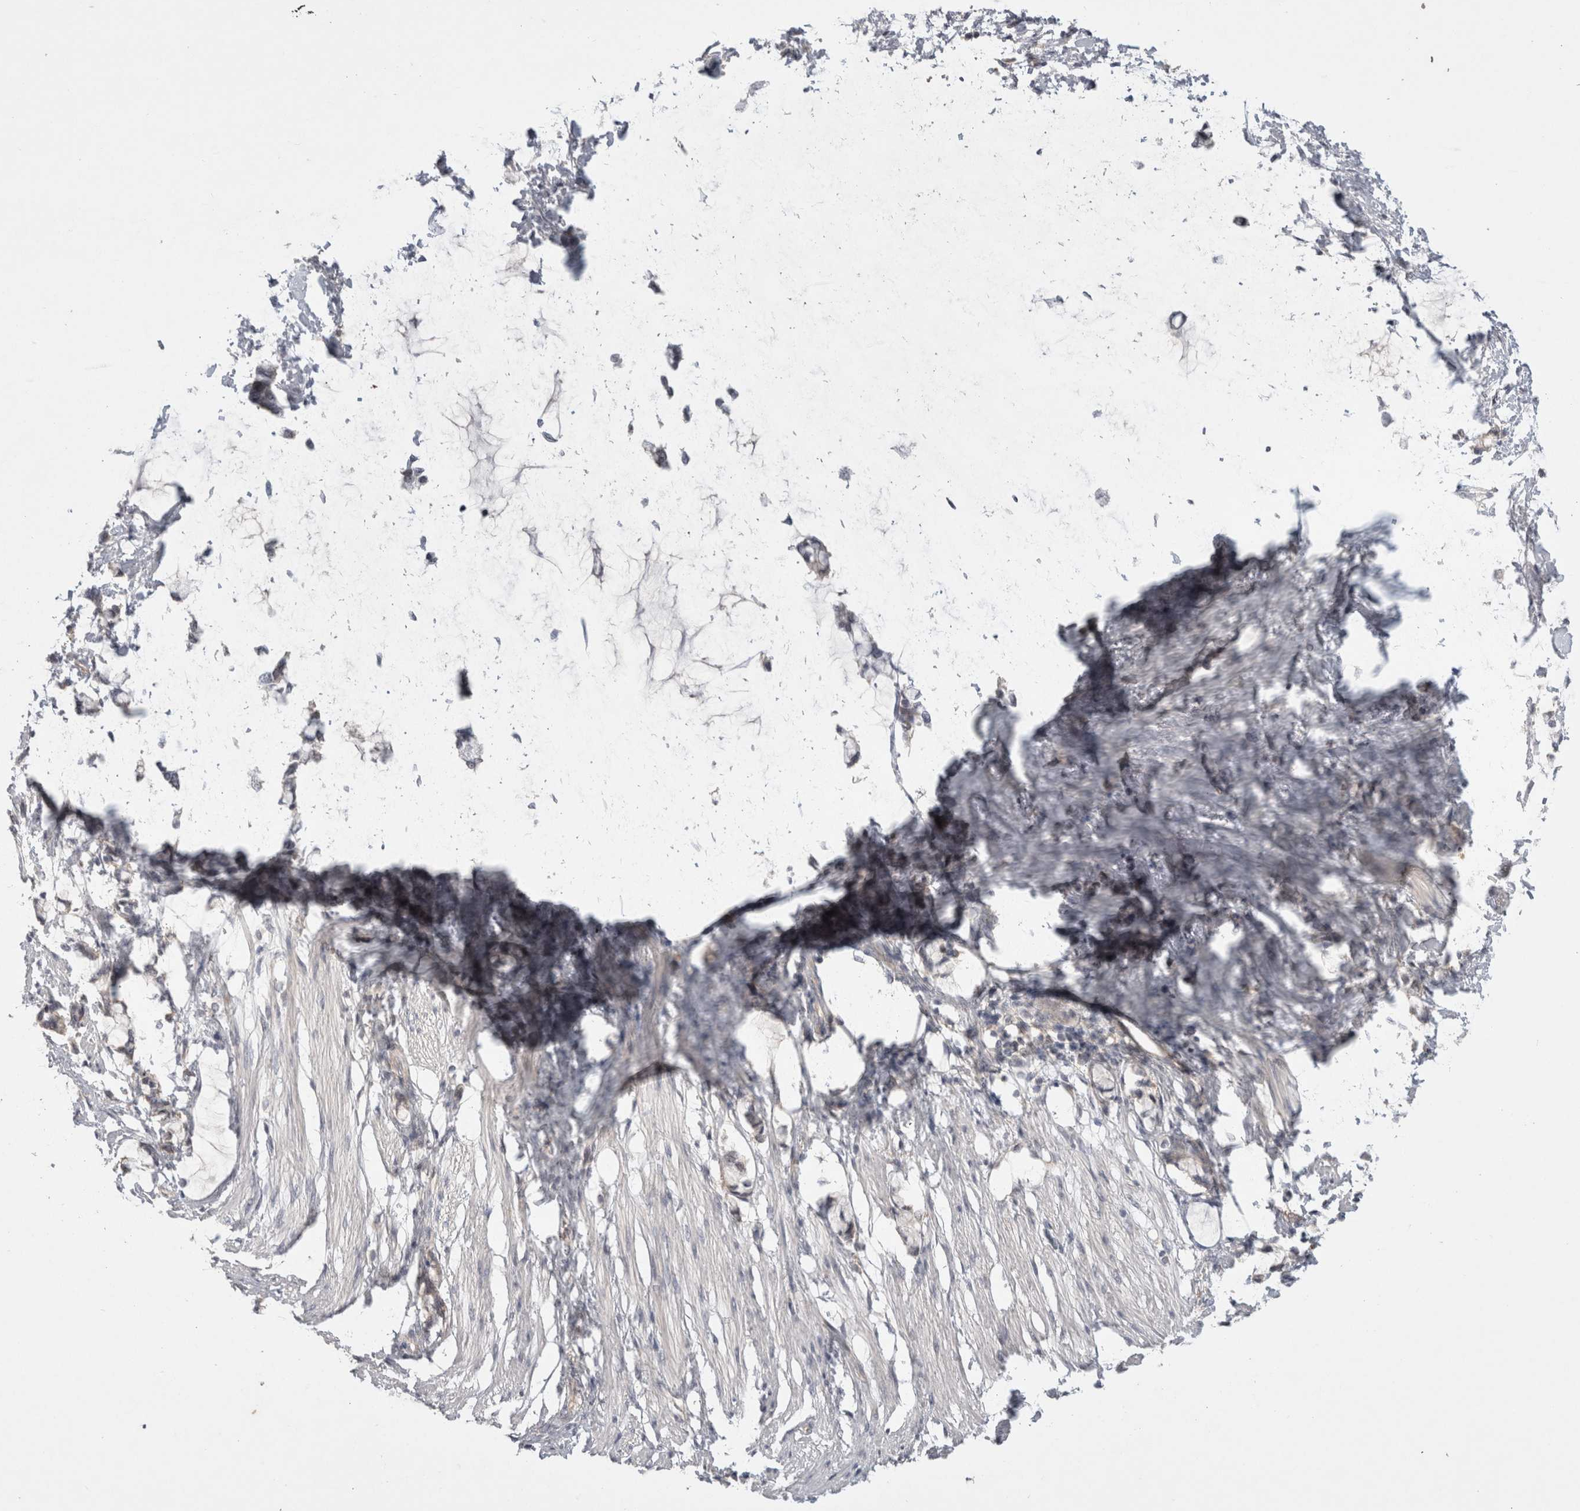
{"staining": {"intensity": "negative", "quantity": "none", "location": "none"}, "tissue": "smooth muscle", "cell_type": "Smooth muscle cells", "image_type": "normal", "snomed": [{"axis": "morphology", "description": "Normal tissue, NOS"}, {"axis": "morphology", "description": "Adenocarcinoma, NOS"}, {"axis": "topography", "description": "Smooth muscle"}, {"axis": "topography", "description": "Colon"}], "caption": "A high-resolution image shows immunohistochemistry (IHC) staining of benign smooth muscle, which demonstrates no significant staining in smooth muscle cells. (Brightfield microscopy of DAB IHC at high magnification).", "gene": "CERS3", "patient": {"sex": "male", "age": 14}}